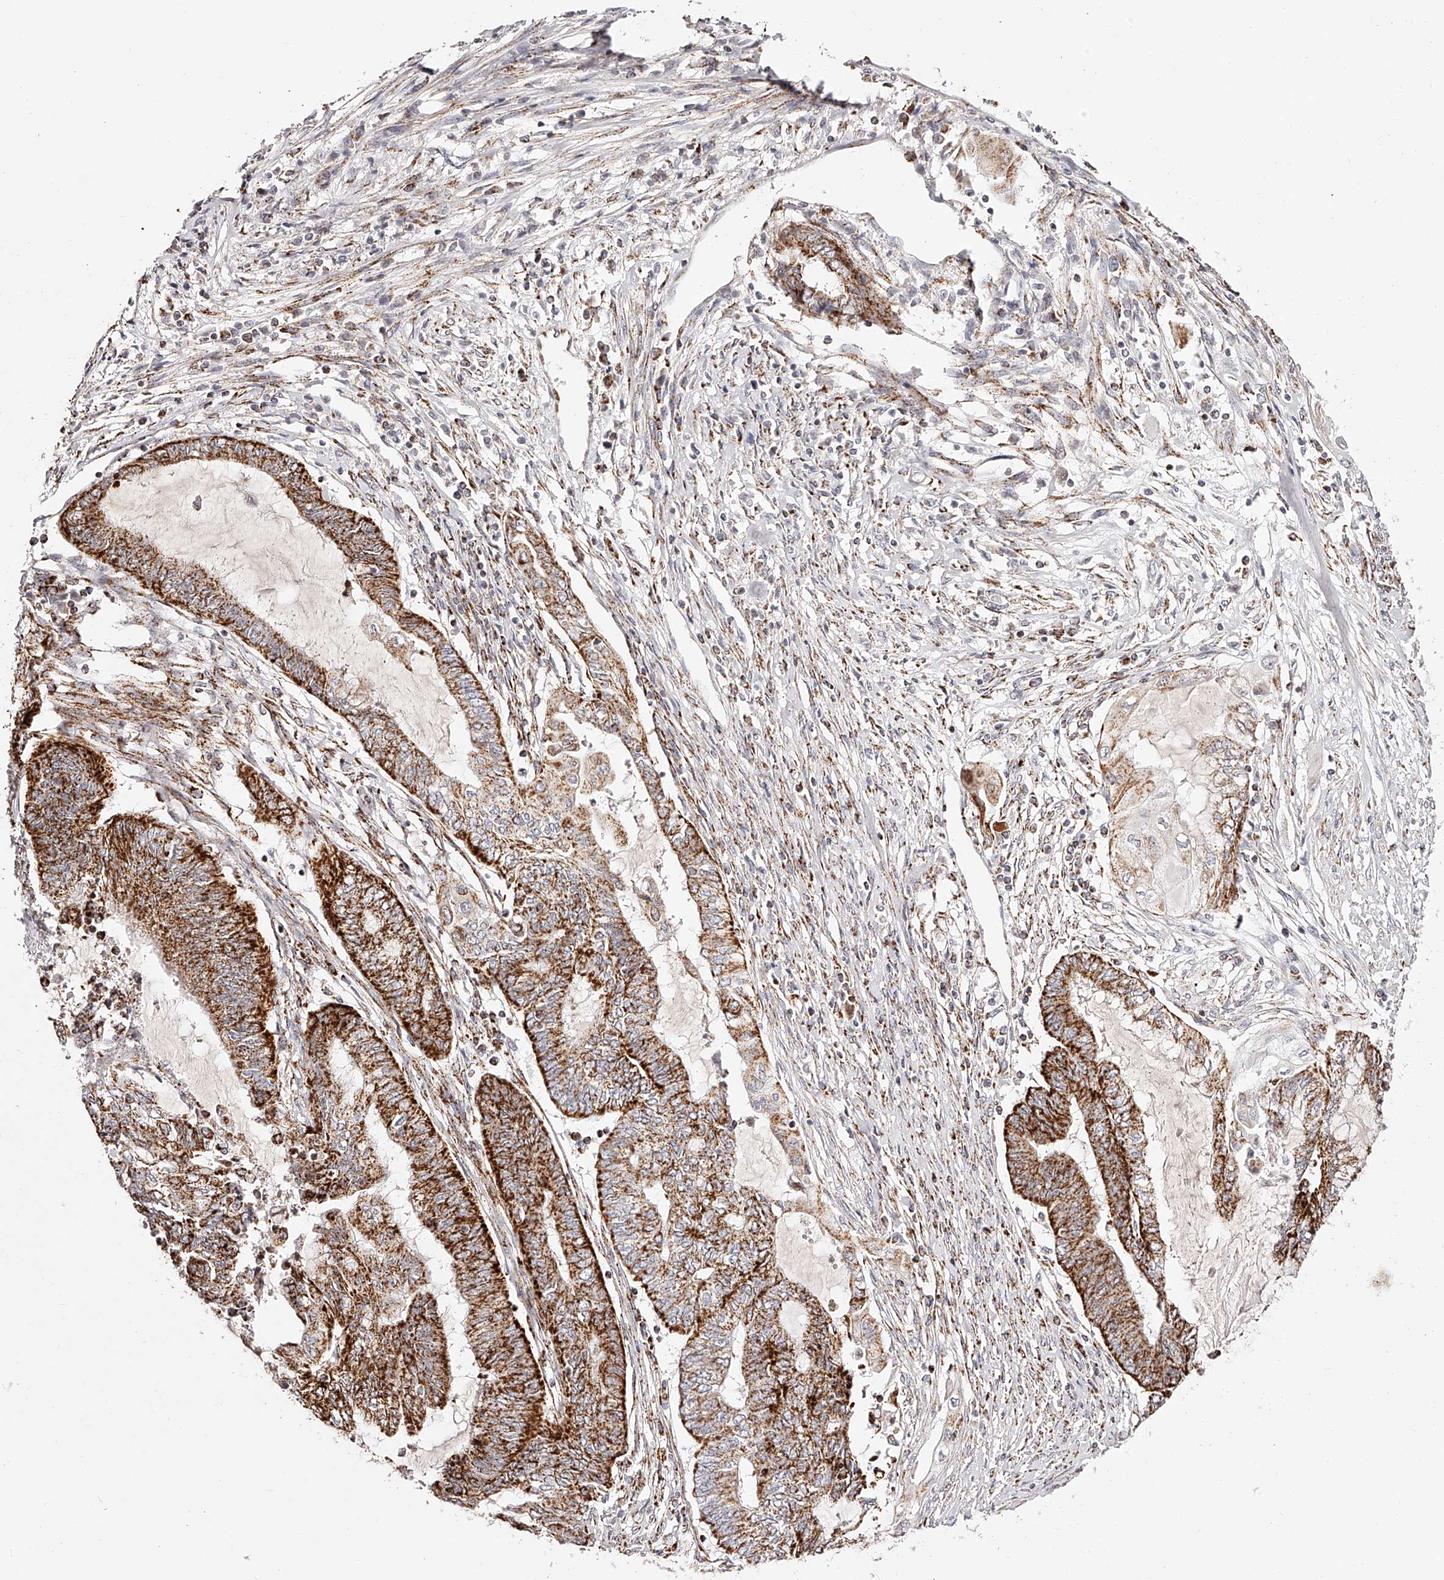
{"staining": {"intensity": "strong", "quantity": "25%-75%", "location": "cytoplasmic/membranous"}, "tissue": "endometrial cancer", "cell_type": "Tumor cells", "image_type": "cancer", "snomed": [{"axis": "morphology", "description": "Adenocarcinoma, NOS"}, {"axis": "topography", "description": "Uterus"}, {"axis": "topography", "description": "Endometrium"}], "caption": "Adenocarcinoma (endometrial) was stained to show a protein in brown. There is high levels of strong cytoplasmic/membranous positivity in approximately 25%-75% of tumor cells.", "gene": "NDUFV3", "patient": {"sex": "female", "age": 70}}